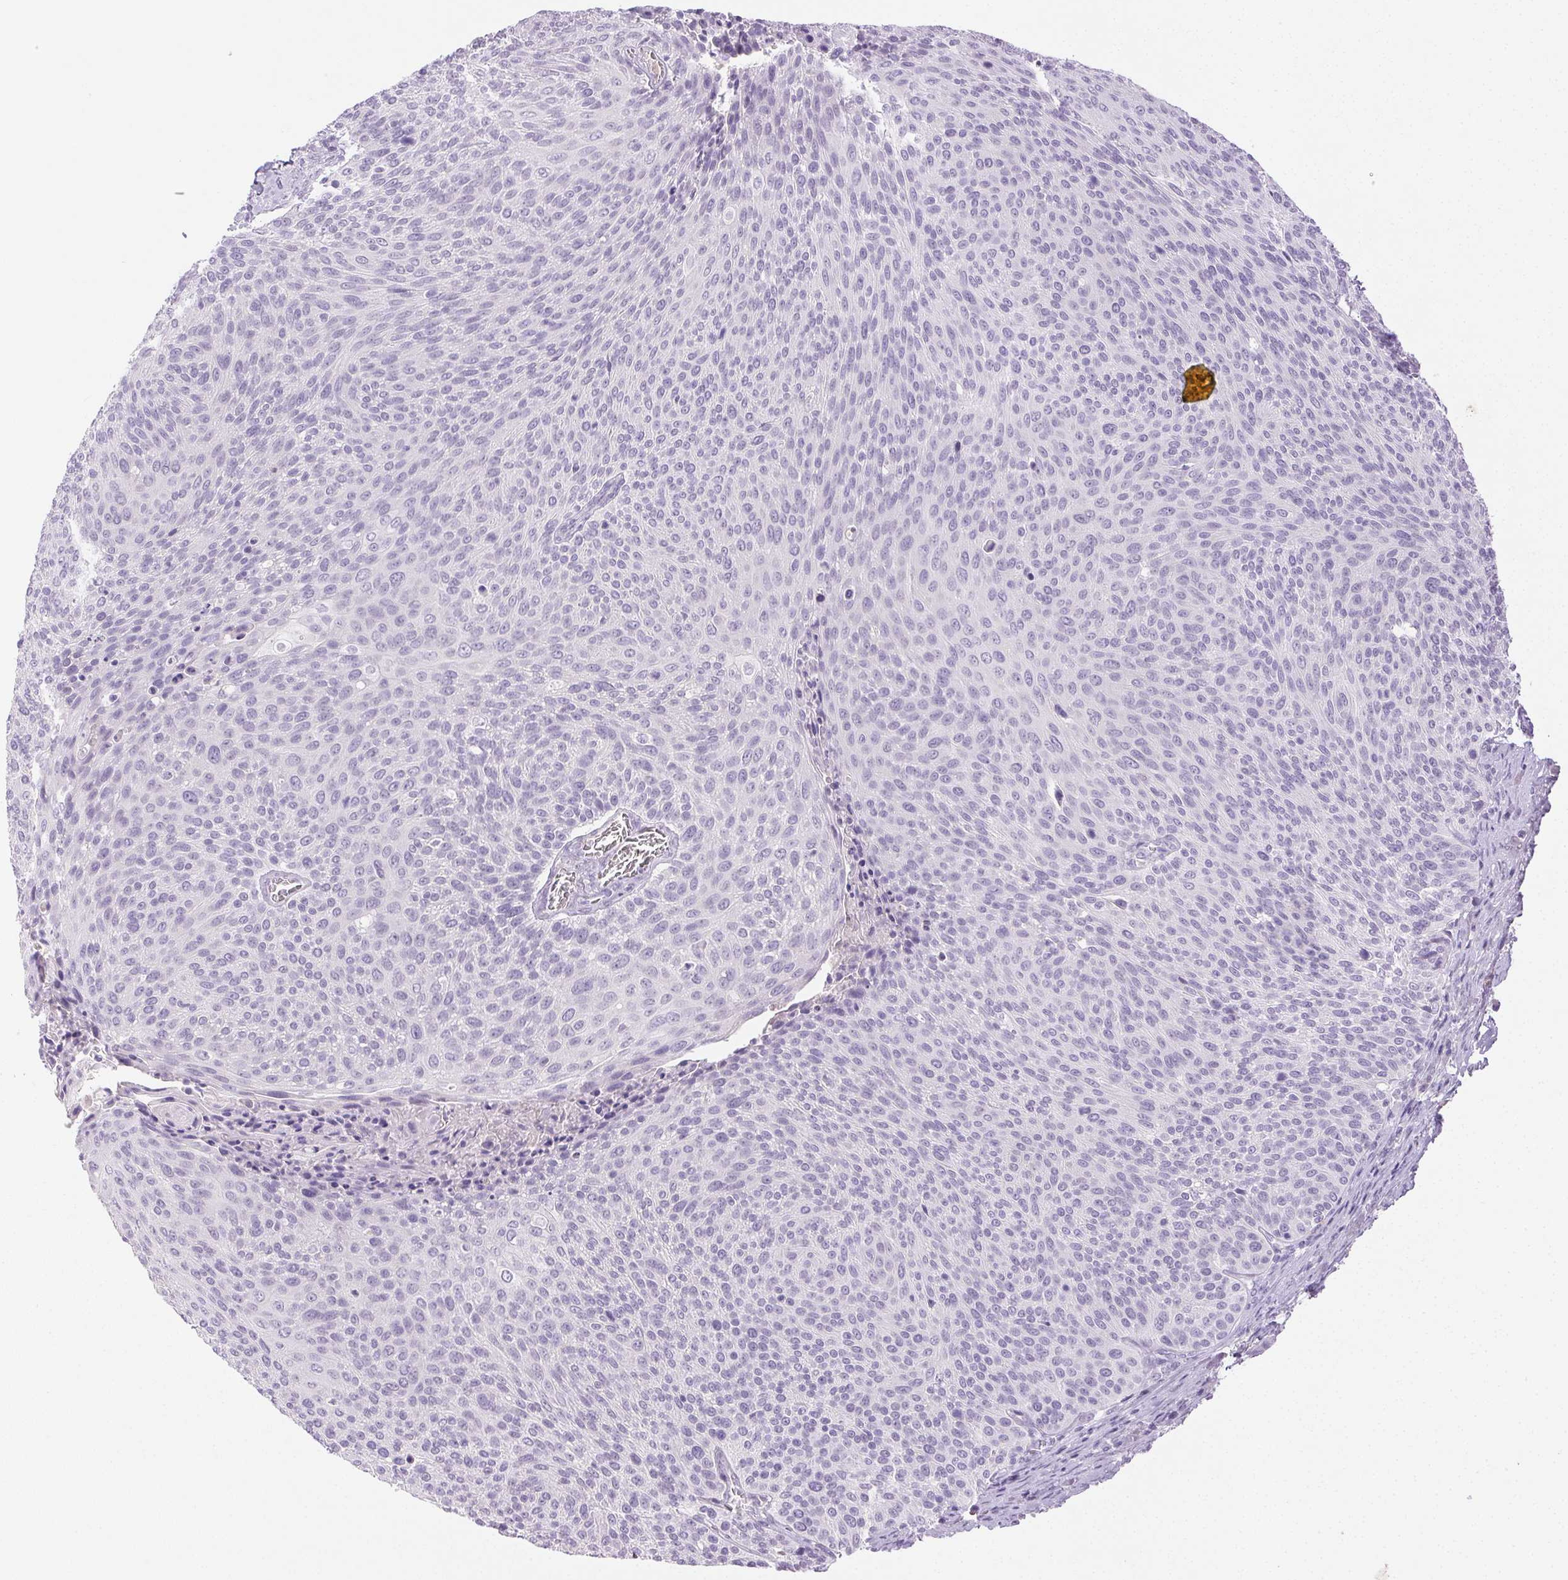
{"staining": {"intensity": "negative", "quantity": "none", "location": "none"}, "tissue": "cervical cancer", "cell_type": "Tumor cells", "image_type": "cancer", "snomed": [{"axis": "morphology", "description": "Squamous cell carcinoma, NOS"}, {"axis": "topography", "description": "Cervix"}], "caption": "DAB (3,3'-diaminobenzidine) immunohistochemical staining of human squamous cell carcinoma (cervical) demonstrates no significant staining in tumor cells.", "gene": "EMX2", "patient": {"sex": "female", "age": 31}}